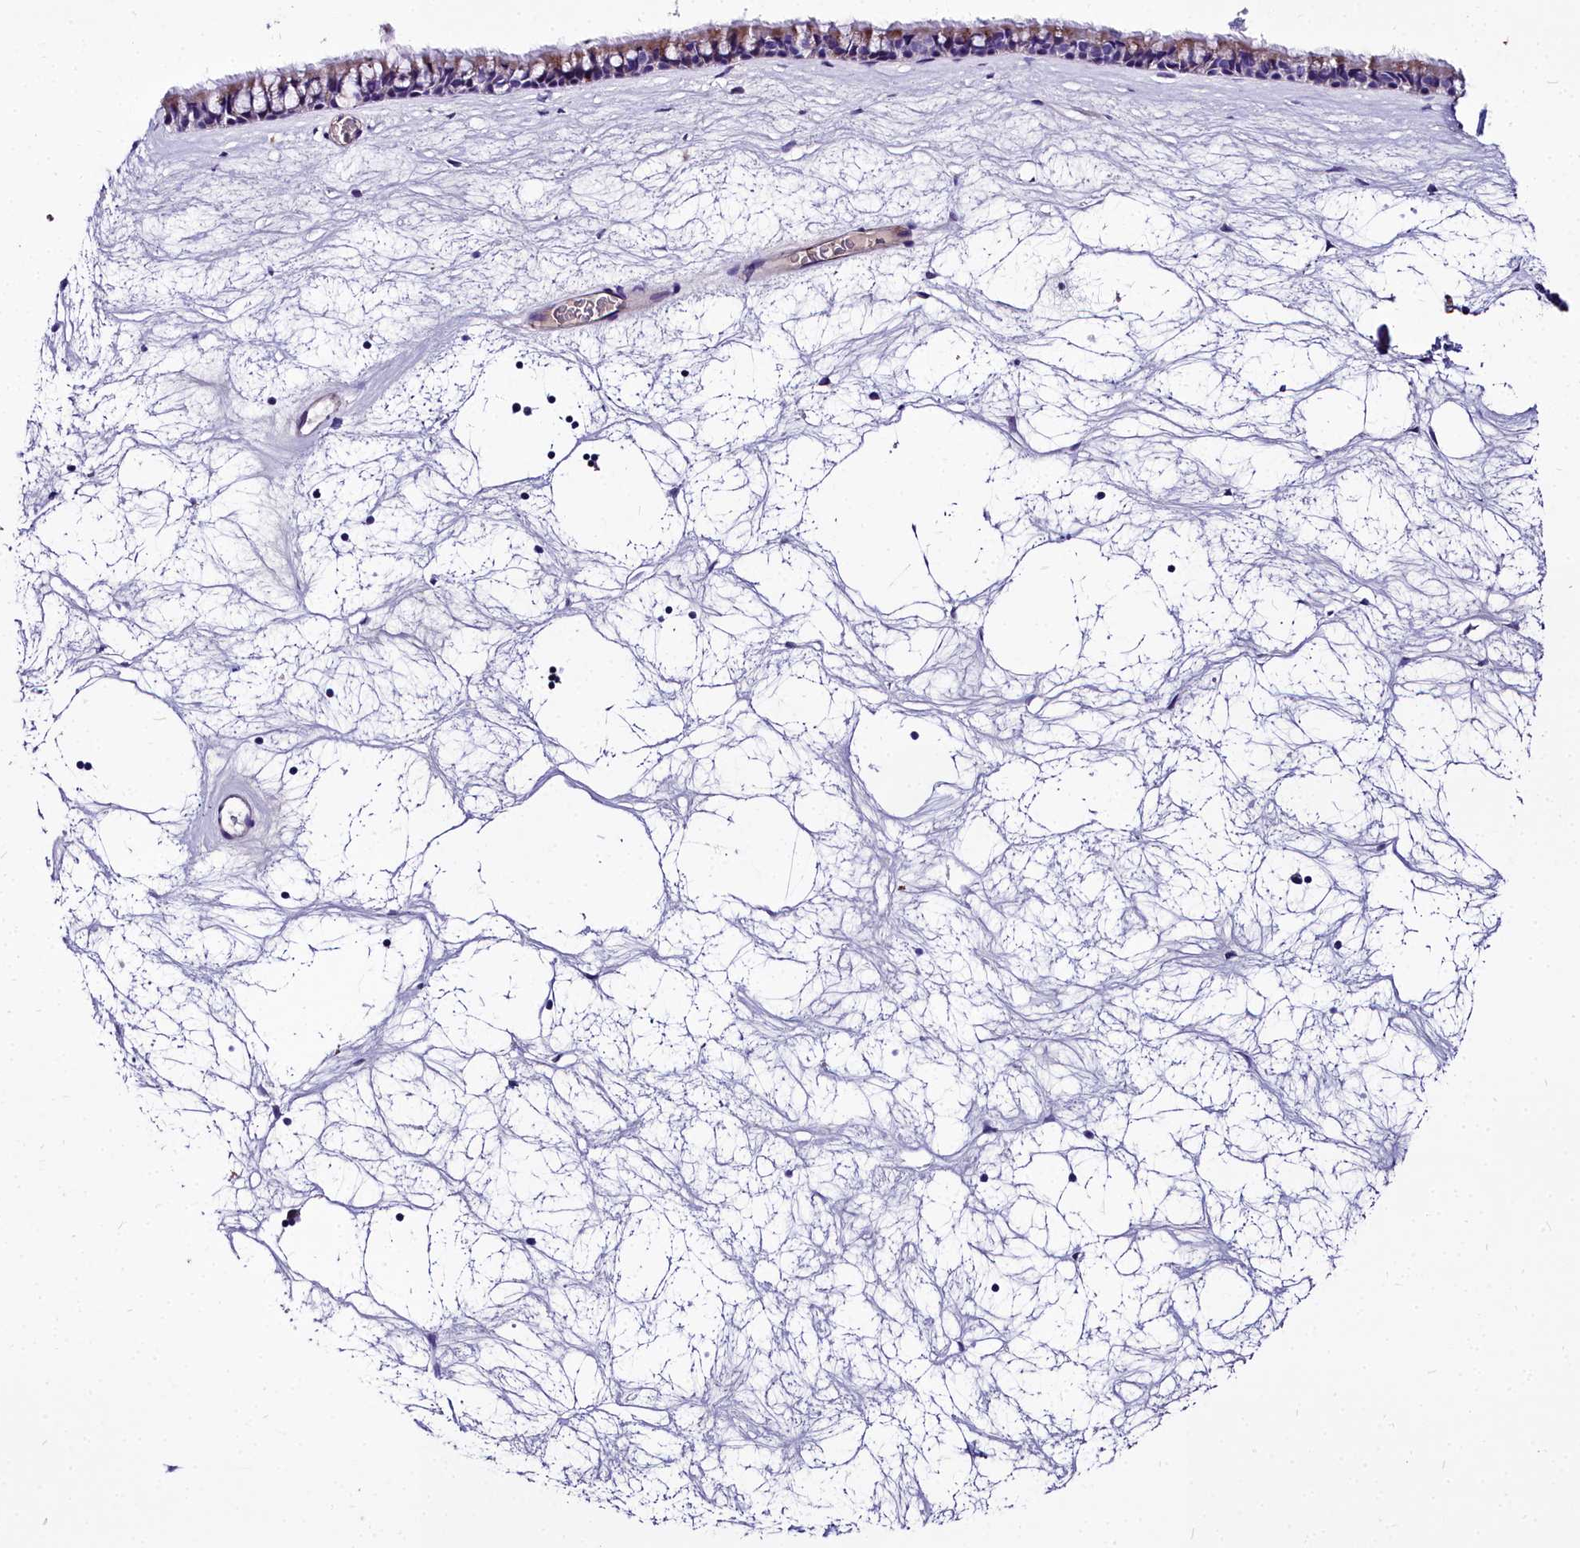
{"staining": {"intensity": "weak", "quantity": "25%-75%", "location": "cytoplasmic/membranous"}, "tissue": "nasopharynx", "cell_type": "Respiratory epithelial cells", "image_type": "normal", "snomed": [{"axis": "morphology", "description": "Normal tissue, NOS"}, {"axis": "topography", "description": "Nasopharynx"}], "caption": "Immunohistochemistry (IHC) staining of unremarkable nasopharynx, which exhibits low levels of weak cytoplasmic/membranous expression in about 25%-75% of respiratory epithelial cells indicating weak cytoplasmic/membranous protein expression. The staining was performed using DAB (3,3'-diaminobenzidine) (brown) for protein detection and nuclei were counterstained in hematoxylin (blue).", "gene": "MS4A18", "patient": {"sex": "male", "age": 64}}